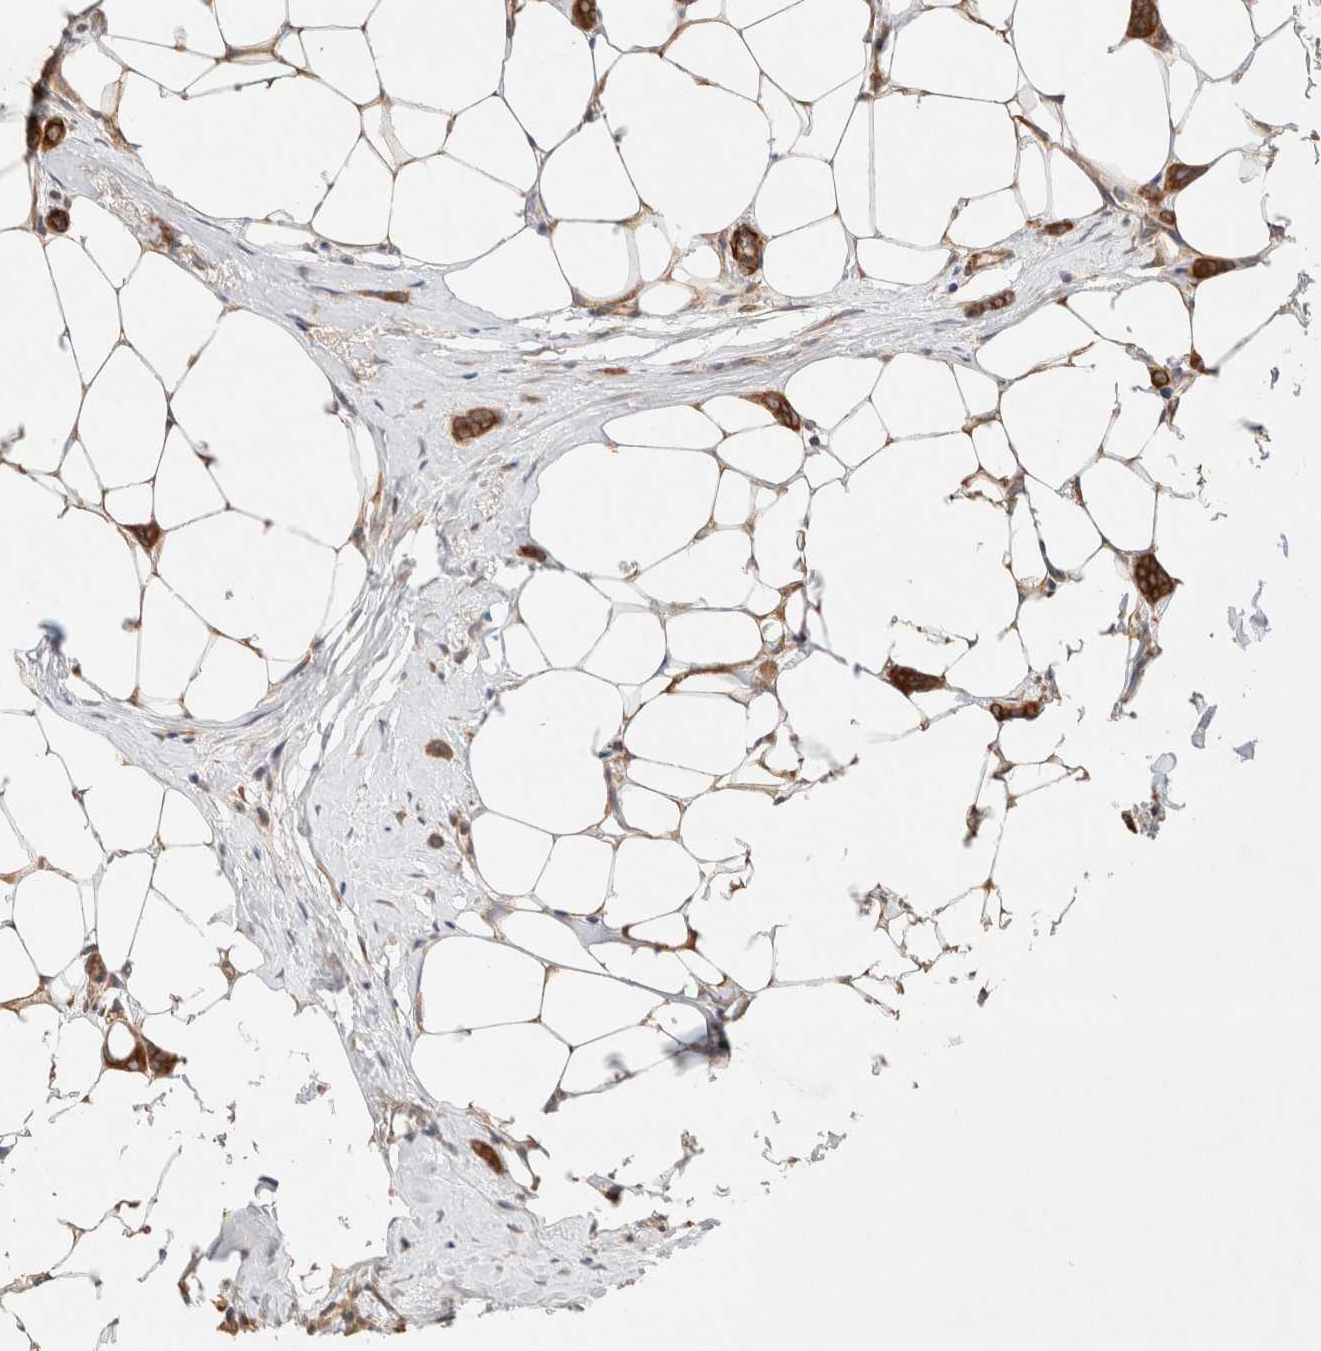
{"staining": {"intensity": "strong", "quantity": ">75%", "location": "cytoplasmic/membranous"}, "tissue": "breast cancer", "cell_type": "Tumor cells", "image_type": "cancer", "snomed": [{"axis": "morphology", "description": "Lobular carcinoma"}, {"axis": "topography", "description": "Skin"}, {"axis": "topography", "description": "Breast"}], "caption": "The immunohistochemical stain labels strong cytoplasmic/membranous positivity in tumor cells of breast cancer (lobular carcinoma) tissue. Using DAB (brown) and hematoxylin (blue) stains, captured at high magnification using brightfield microscopy.", "gene": "RRP15", "patient": {"sex": "female", "age": 46}}